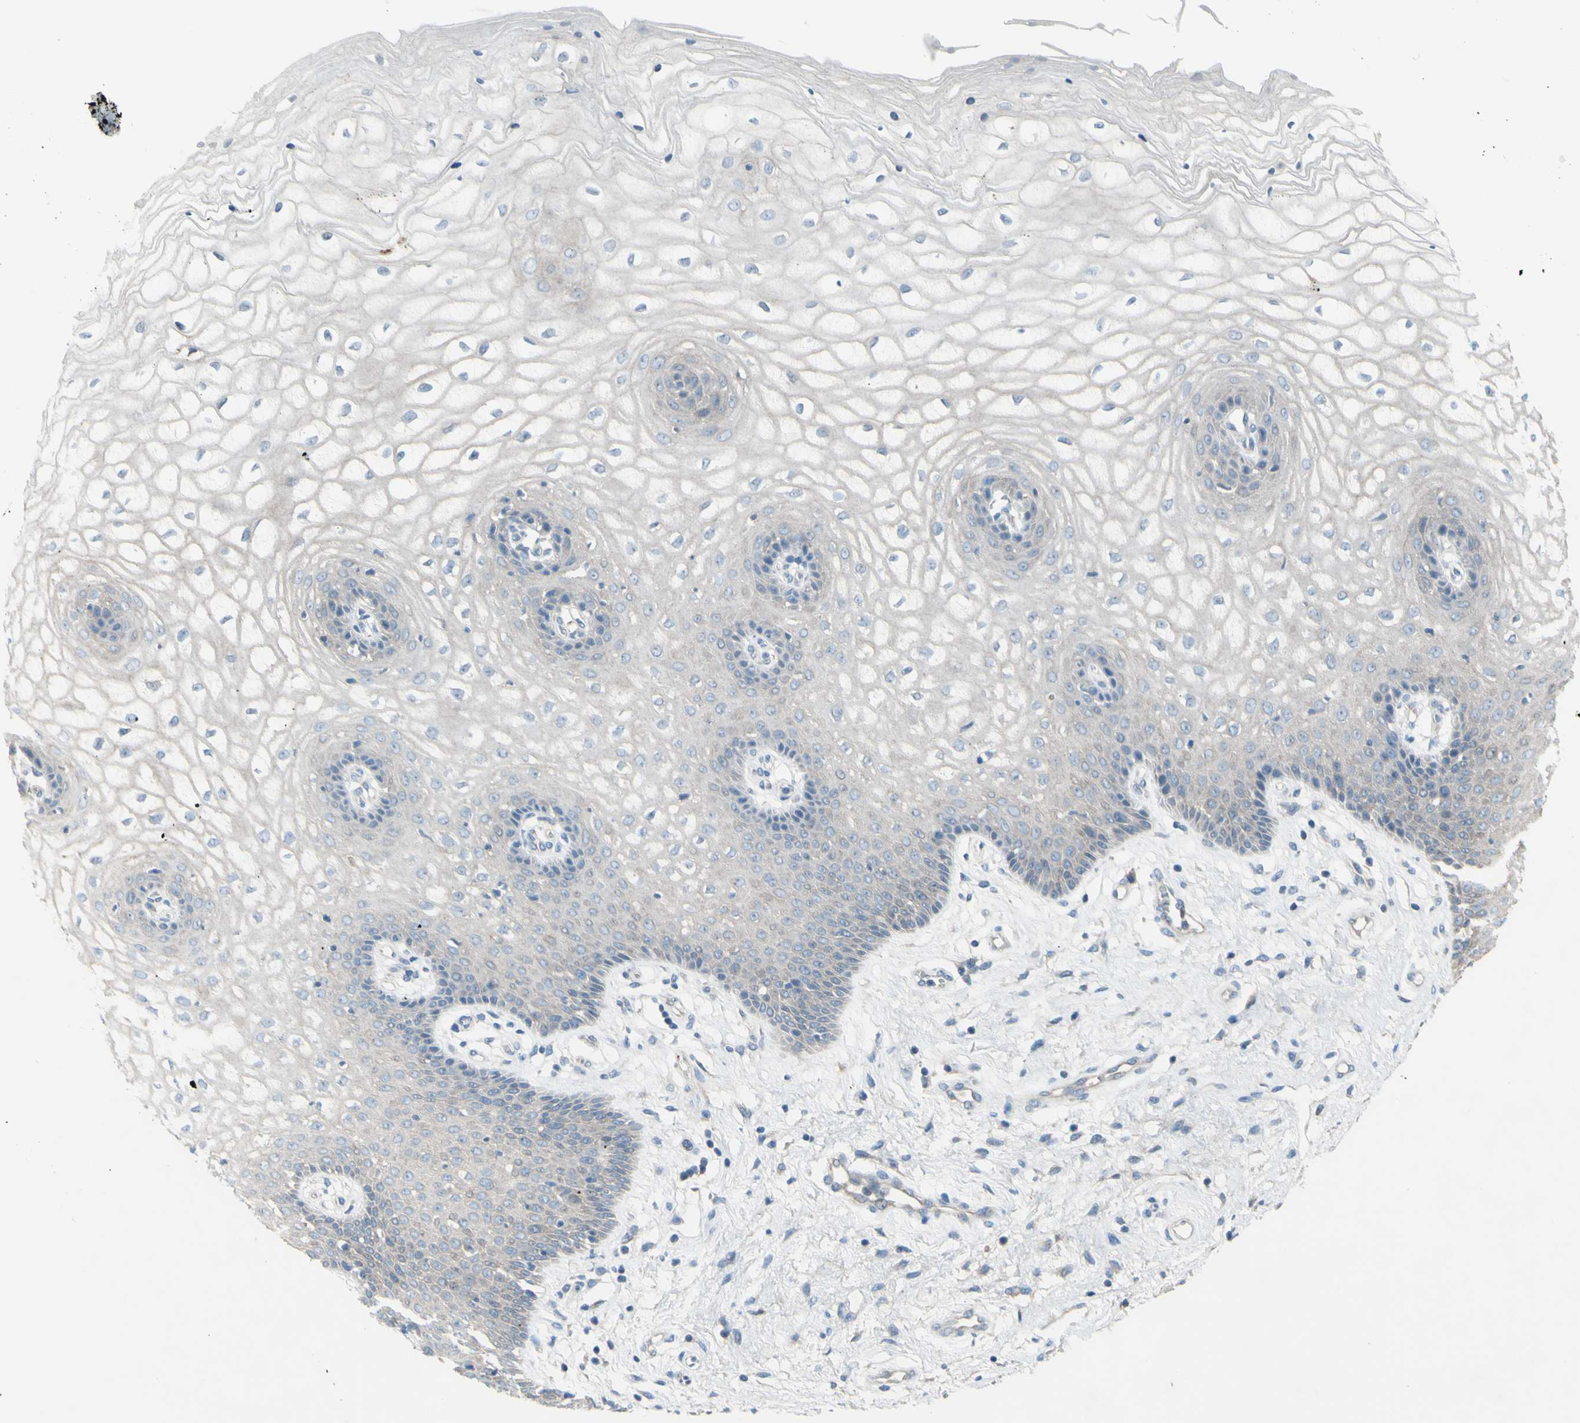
{"staining": {"intensity": "negative", "quantity": "none", "location": "none"}, "tissue": "vagina", "cell_type": "Squamous epithelial cells", "image_type": "normal", "snomed": [{"axis": "morphology", "description": "Normal tissue, NOS"}, {"axis": "topography", "description": "Vagina"}], "caption": "Image shows no protein positivity in squamous epithelial cells of benign vagina. (IHC, brightfield microscopy, high magnification).", "gene": "ATRN", "patient": {"sex": "female", "age": 34}}